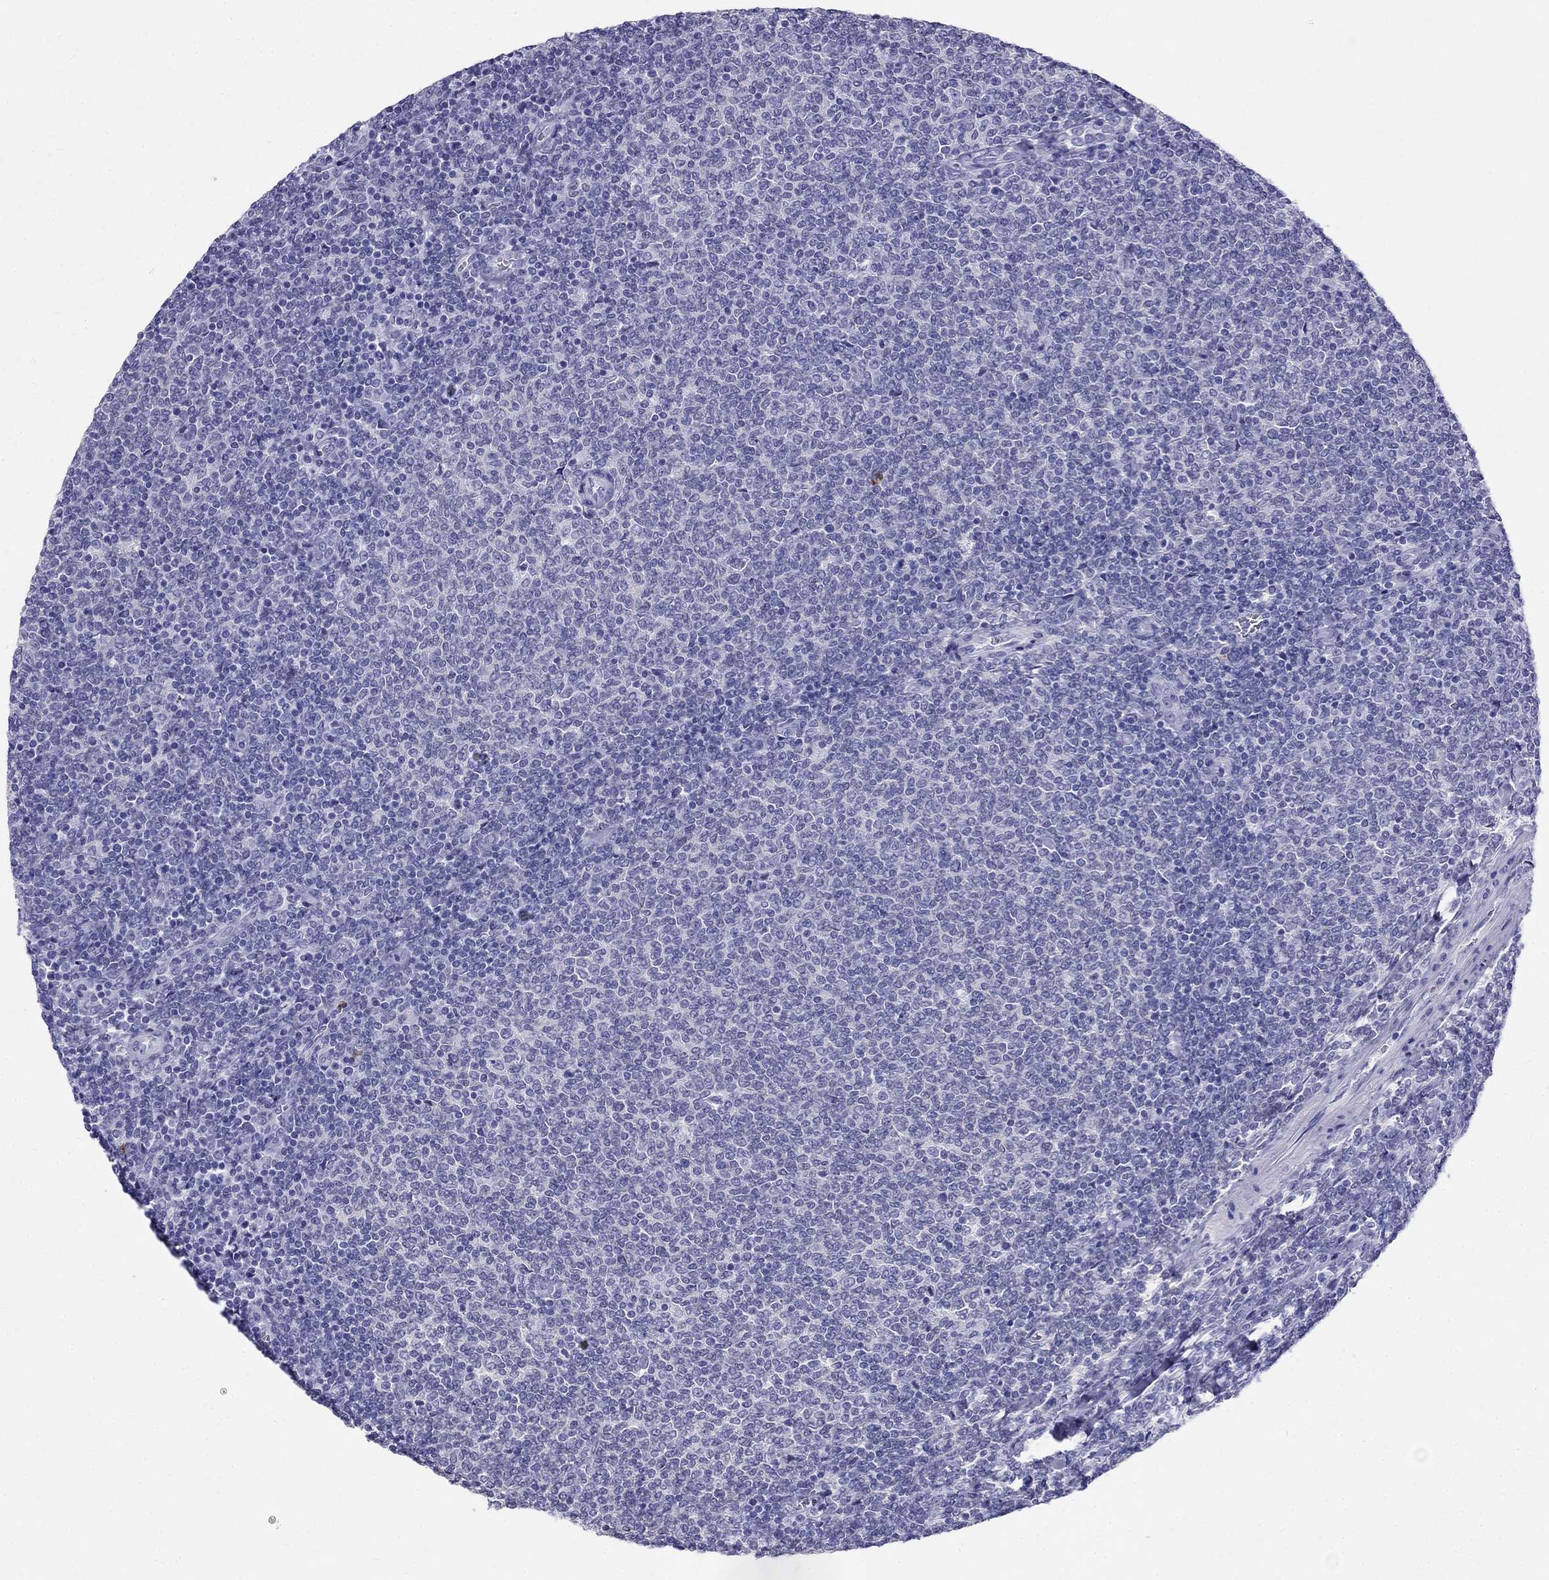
{"staining": {"intensity": "negative", "quantity": "none", "location": "none"}, "tissue": "lymphoma", "cell_type": "Tumor cells", "image_type": "cancer", "snomed": [{"axis": "morphology", "description": "Malignant lymphoma, non-Hodgkin's type, Low grade"}, {"axis": "topography", "description": "Lymph node"}], "caption": "Histopathology image shows no significant protein positivity in tumor cells of lymphoma.", "gene": "PPP1R36", "patient": {"sex": "male", "age": 52}}